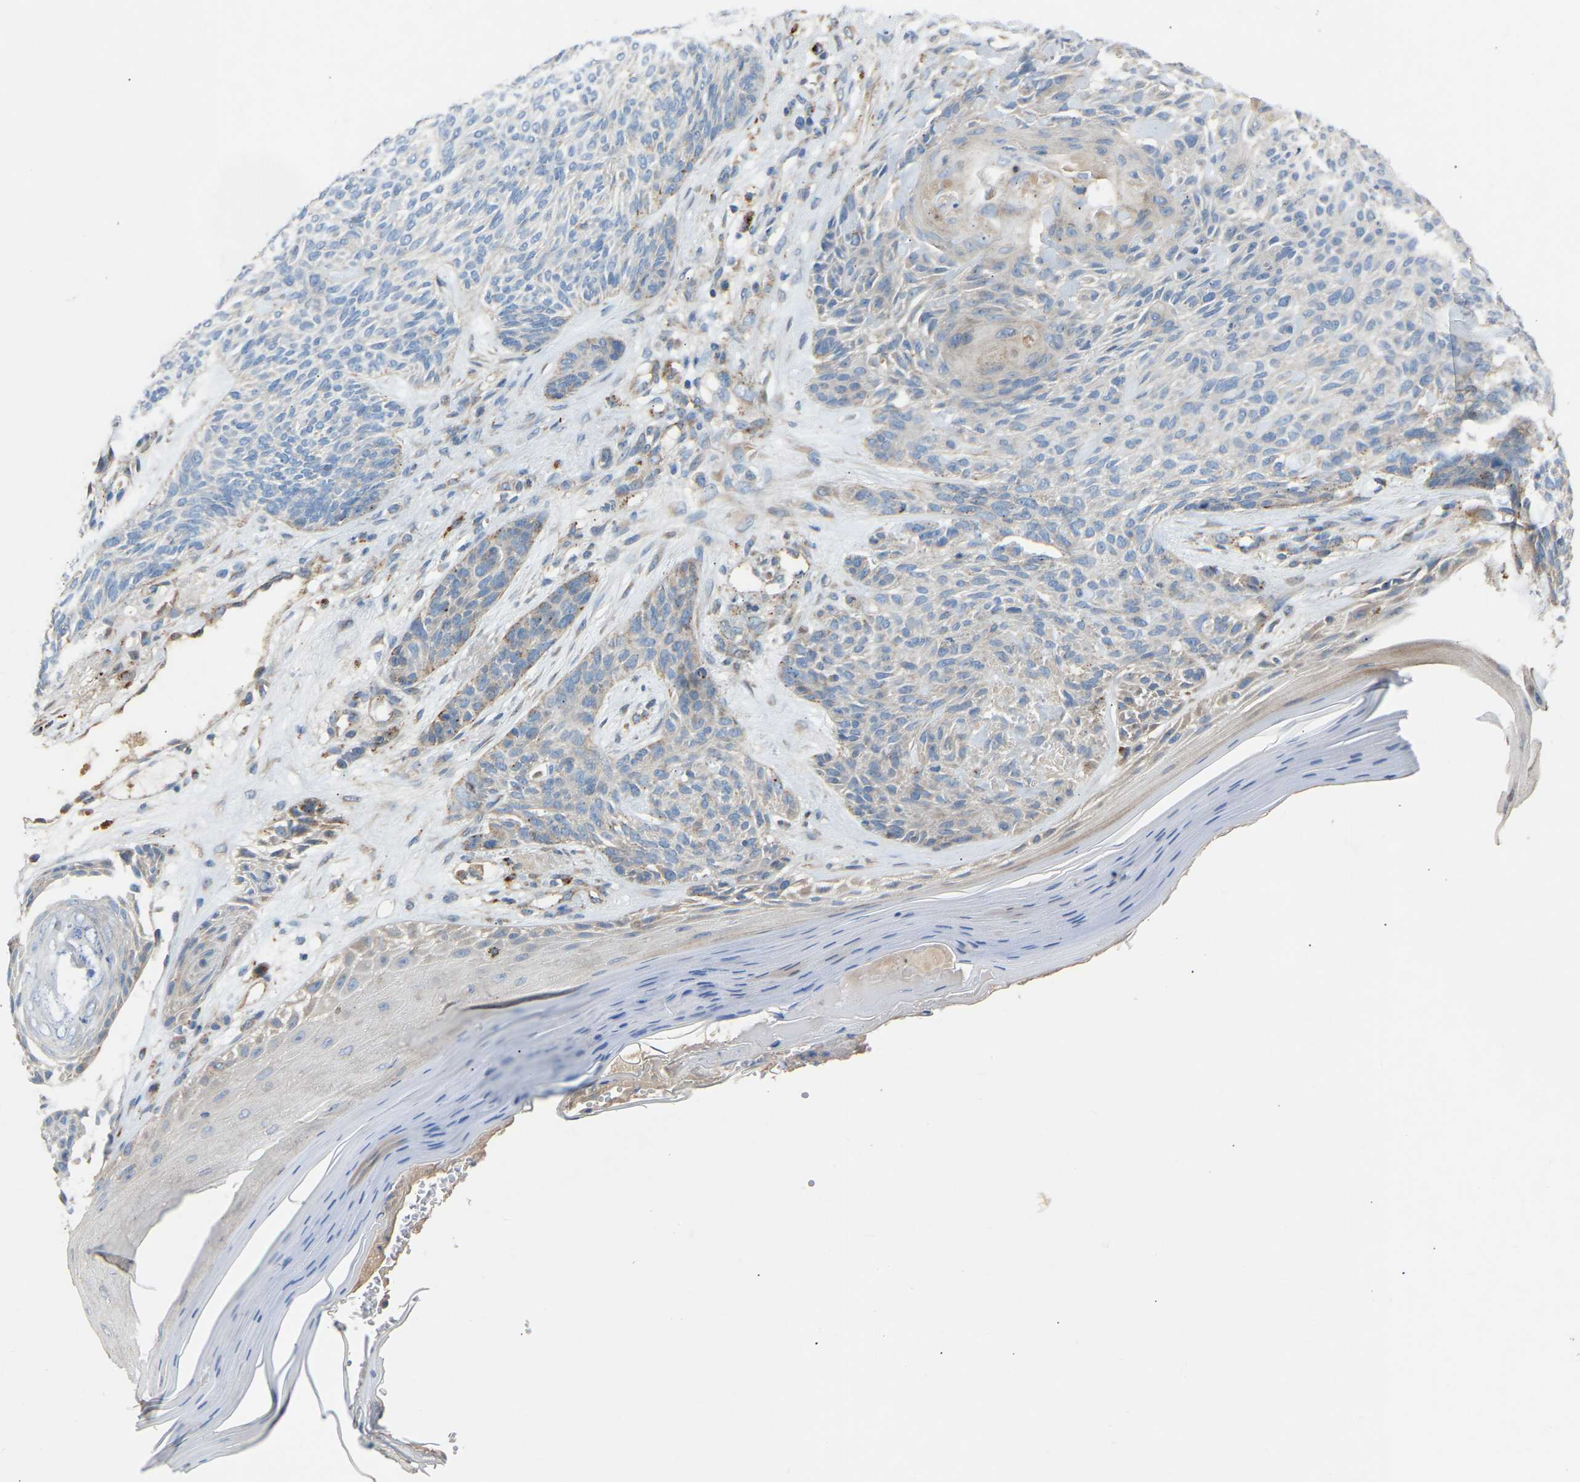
{"staining": {"intensity": "negative", "quantity": "none", "location": "none"}, "tissue": "skin cancer", "cell_type": "Tumor cells", "image_type": "cancer", "snomed": [{"axis": "morphology", "description": "Basal cell carcinoma"}, {"axis": "topography", "description": "Skin"}], "caption": "The photomicrograph reveals no significant staining in tumor cells of basal cell carcinoma (skin).", "gene": "RGP1", "patient": {"sex": "male", "age": 55}}